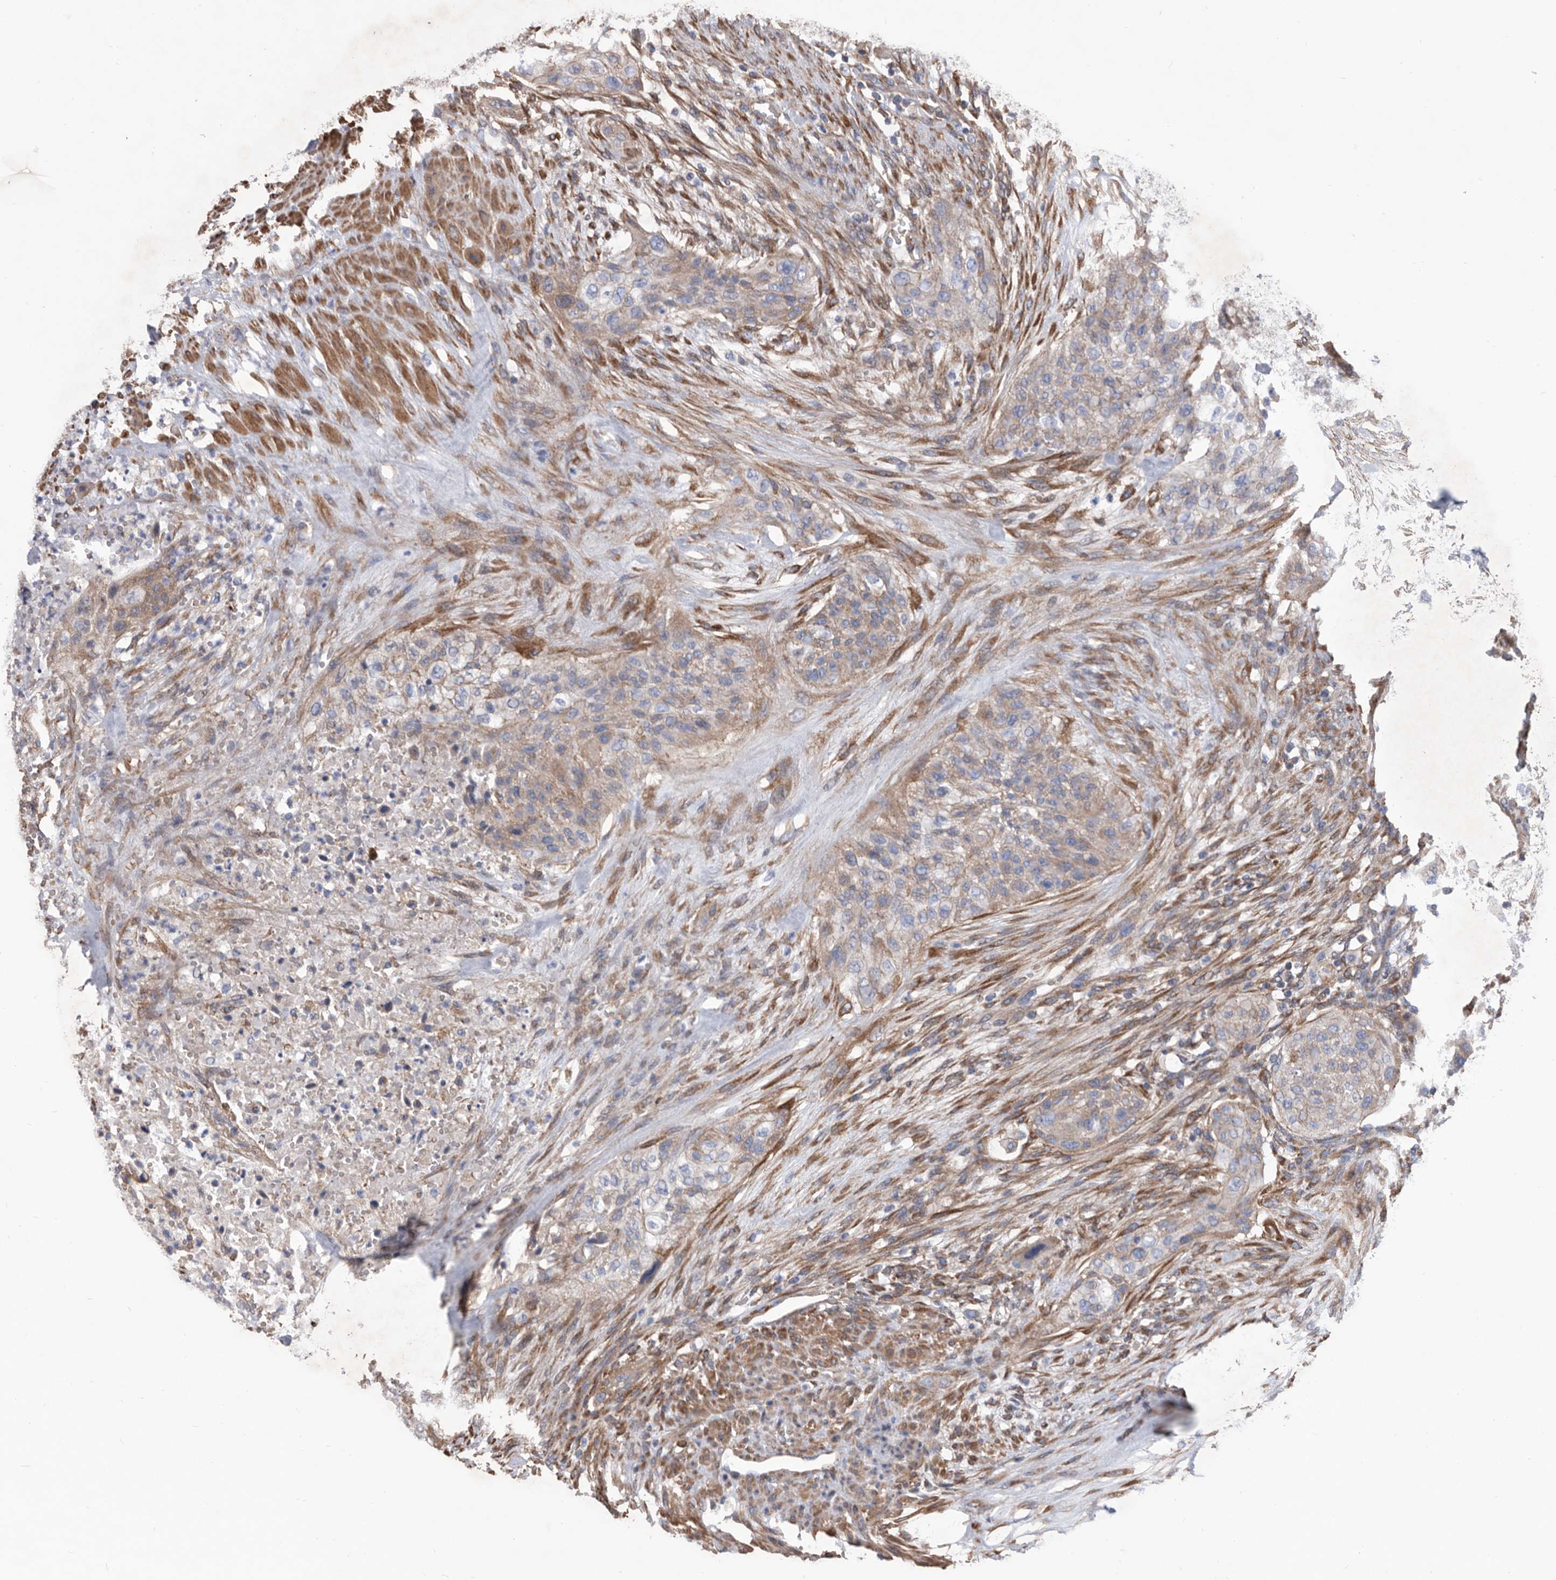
{"staining": {"intensity": "weak", "quantity": ">75%", "location": "cytoplasmic/membranous"}, "tissue": "urothelial cancer", "cell_type": "Tumor cells", "image_type": "cancer", "snomed": [{"axis": "morphology", "description": "Urothelial carcinoma, High grade"}, {"axis": "topography", "description": "Urinary bladder"}], "caption": "Tumor cells exhibit low levels of weak cytoplasmic/membranous staining in approximately >75% of cells in urothelial cancer.", "gene": "ATP13A3", "patient": {"sex": "male", "age": 35}}